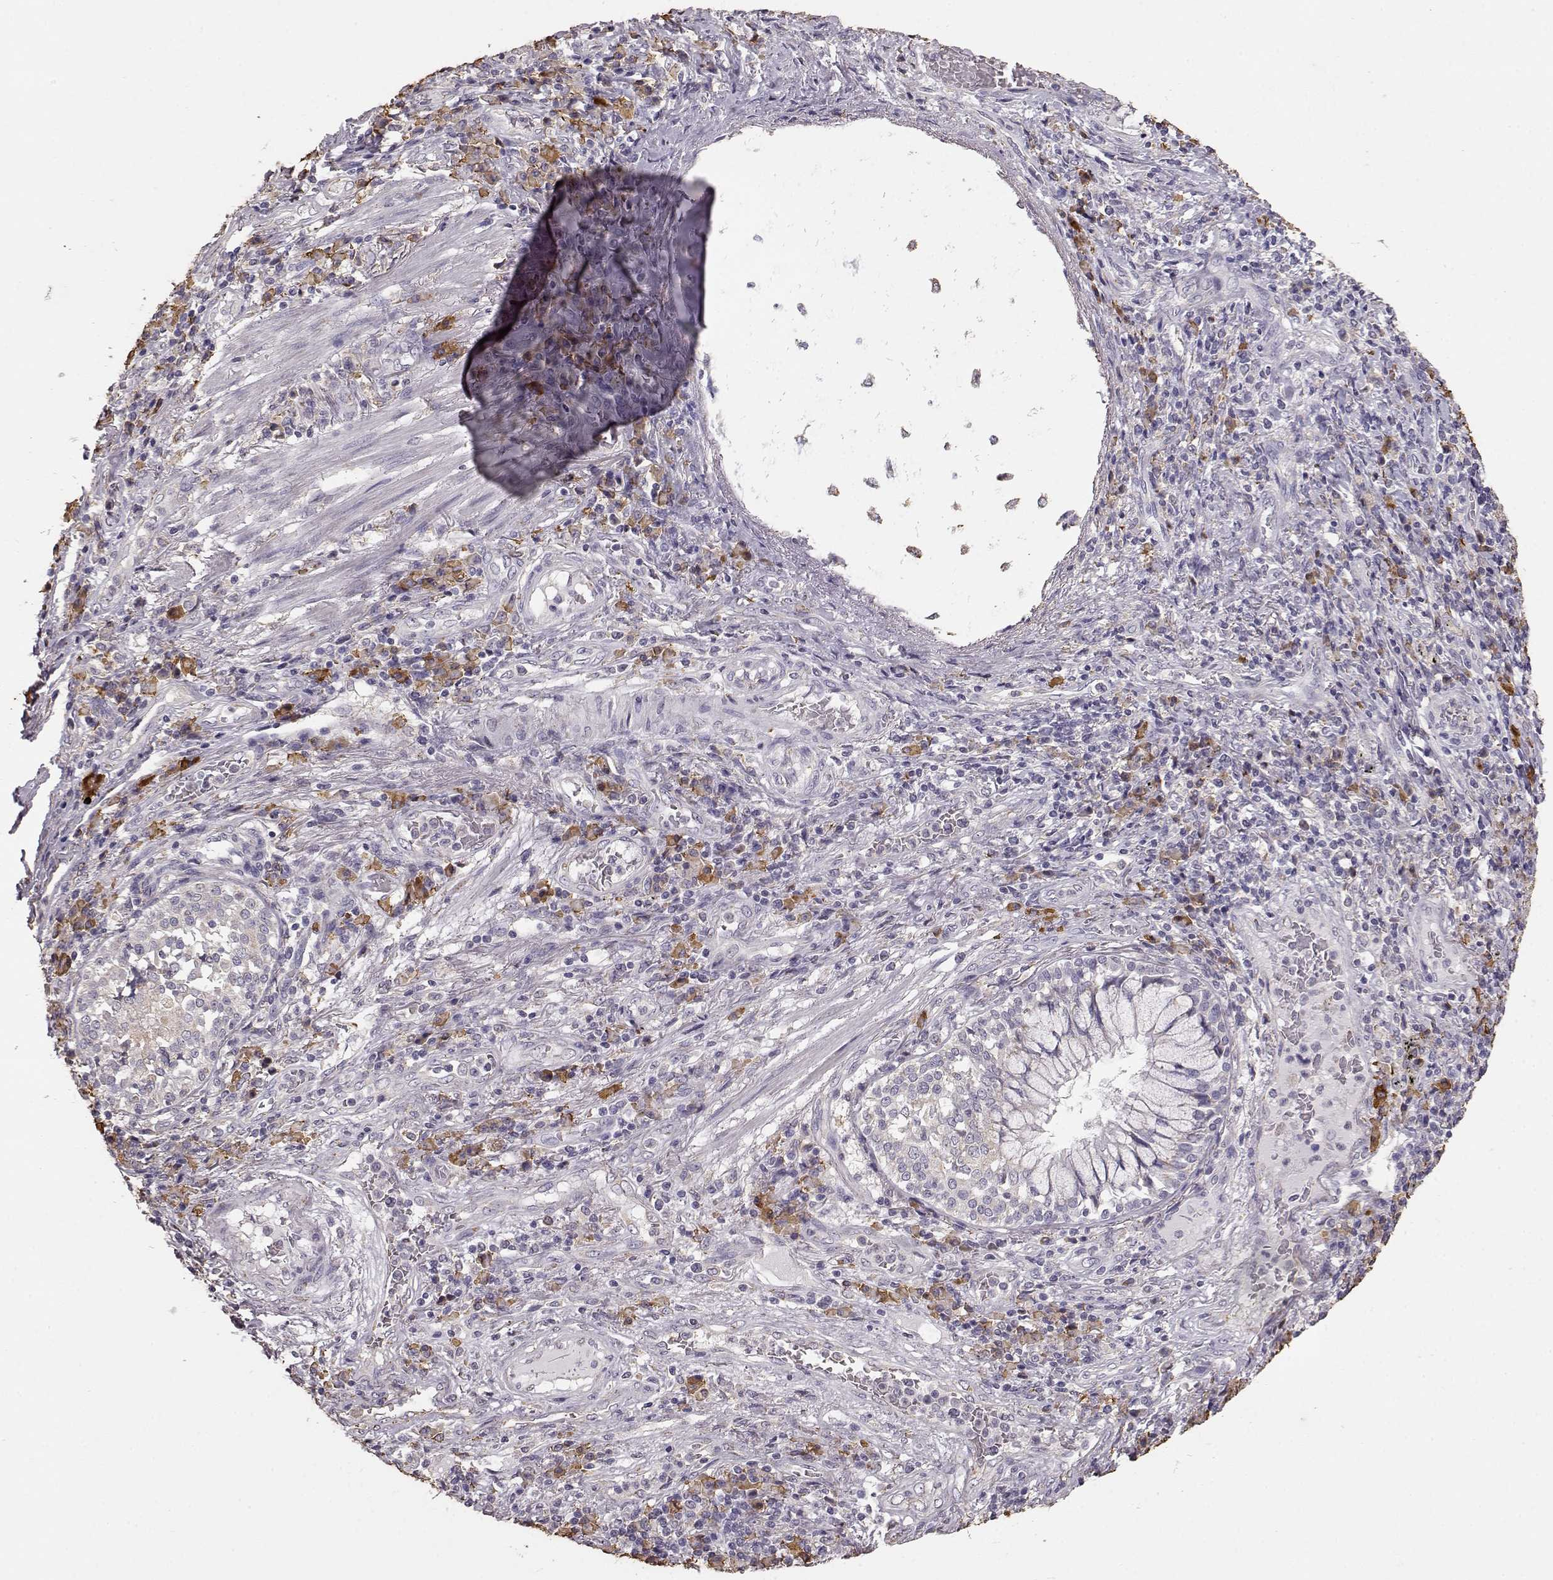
{"staining": {"intensity": "weak", "quantity": "25%-75%", "location": "cytoplasmic/membranous"}, "tissue": "lung cancer", "cell_type": "Tumor cells", "image_type": "cancer", "snomed": [{"axis": "morphology", "description": "Normal tissue, NOS"}, {"axis": "morphology", "description": "Squamous cell carcinoma, NOS"}, {"axis": "topography", "description": "Bronchus"}, {"axis": "topography", "description": "Lung"}], "caption": "High-magnification brightfield microscopy of lung cancer (squamous cell carcinoma) stained with DAB (3,3'-diaminobenzidine) (brown) and counterstained with hematoxylin (blue). tumor cells exhibit weak cytoplasmic/membranous staining is present in about25%-75% of cells.", "gene": "GABRG3", "patient": {"sex": "male", "age": 64}}